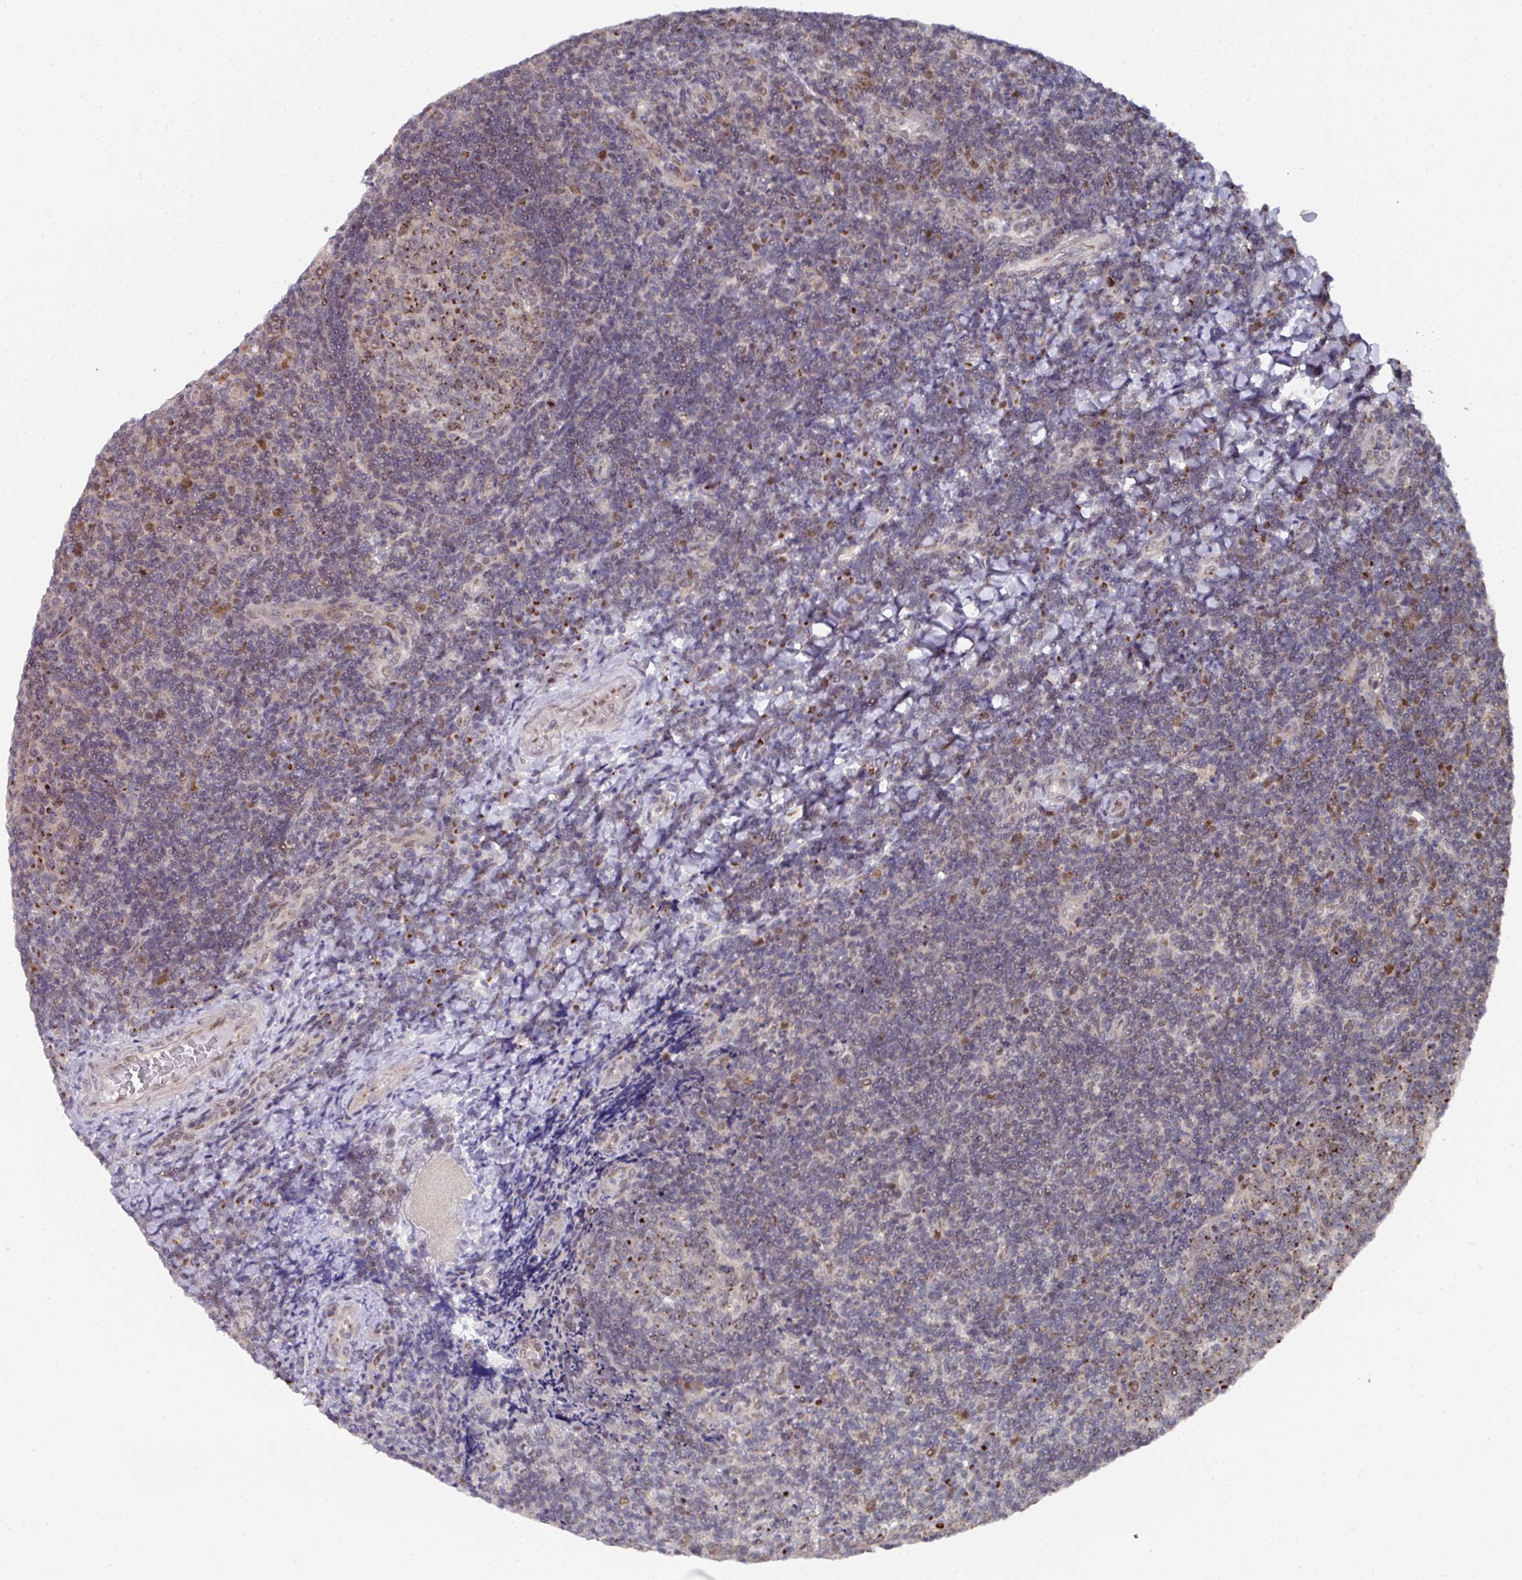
{"staining": {"intensity": "moderate", "quantity": "25%-75%", "location": "cytoplasmic/membranous,nuclear"}, "tissue": "tonsil", "cell_type": "Germinal center cells", "image_type": "normal", "snomed": [{"axis": "morphology", "description": "Normal tissue, NOS"}, {"axis": "topography", "description": "Tonsil"}], "caption": "This is an image of IHC staining of benign tonsil, which shows moderate staining in the cytoplasmic/membranous,nuclear of germinal center cells.", "gene": "C18orf25", "patient": {"sex": "male", "age": 17}}